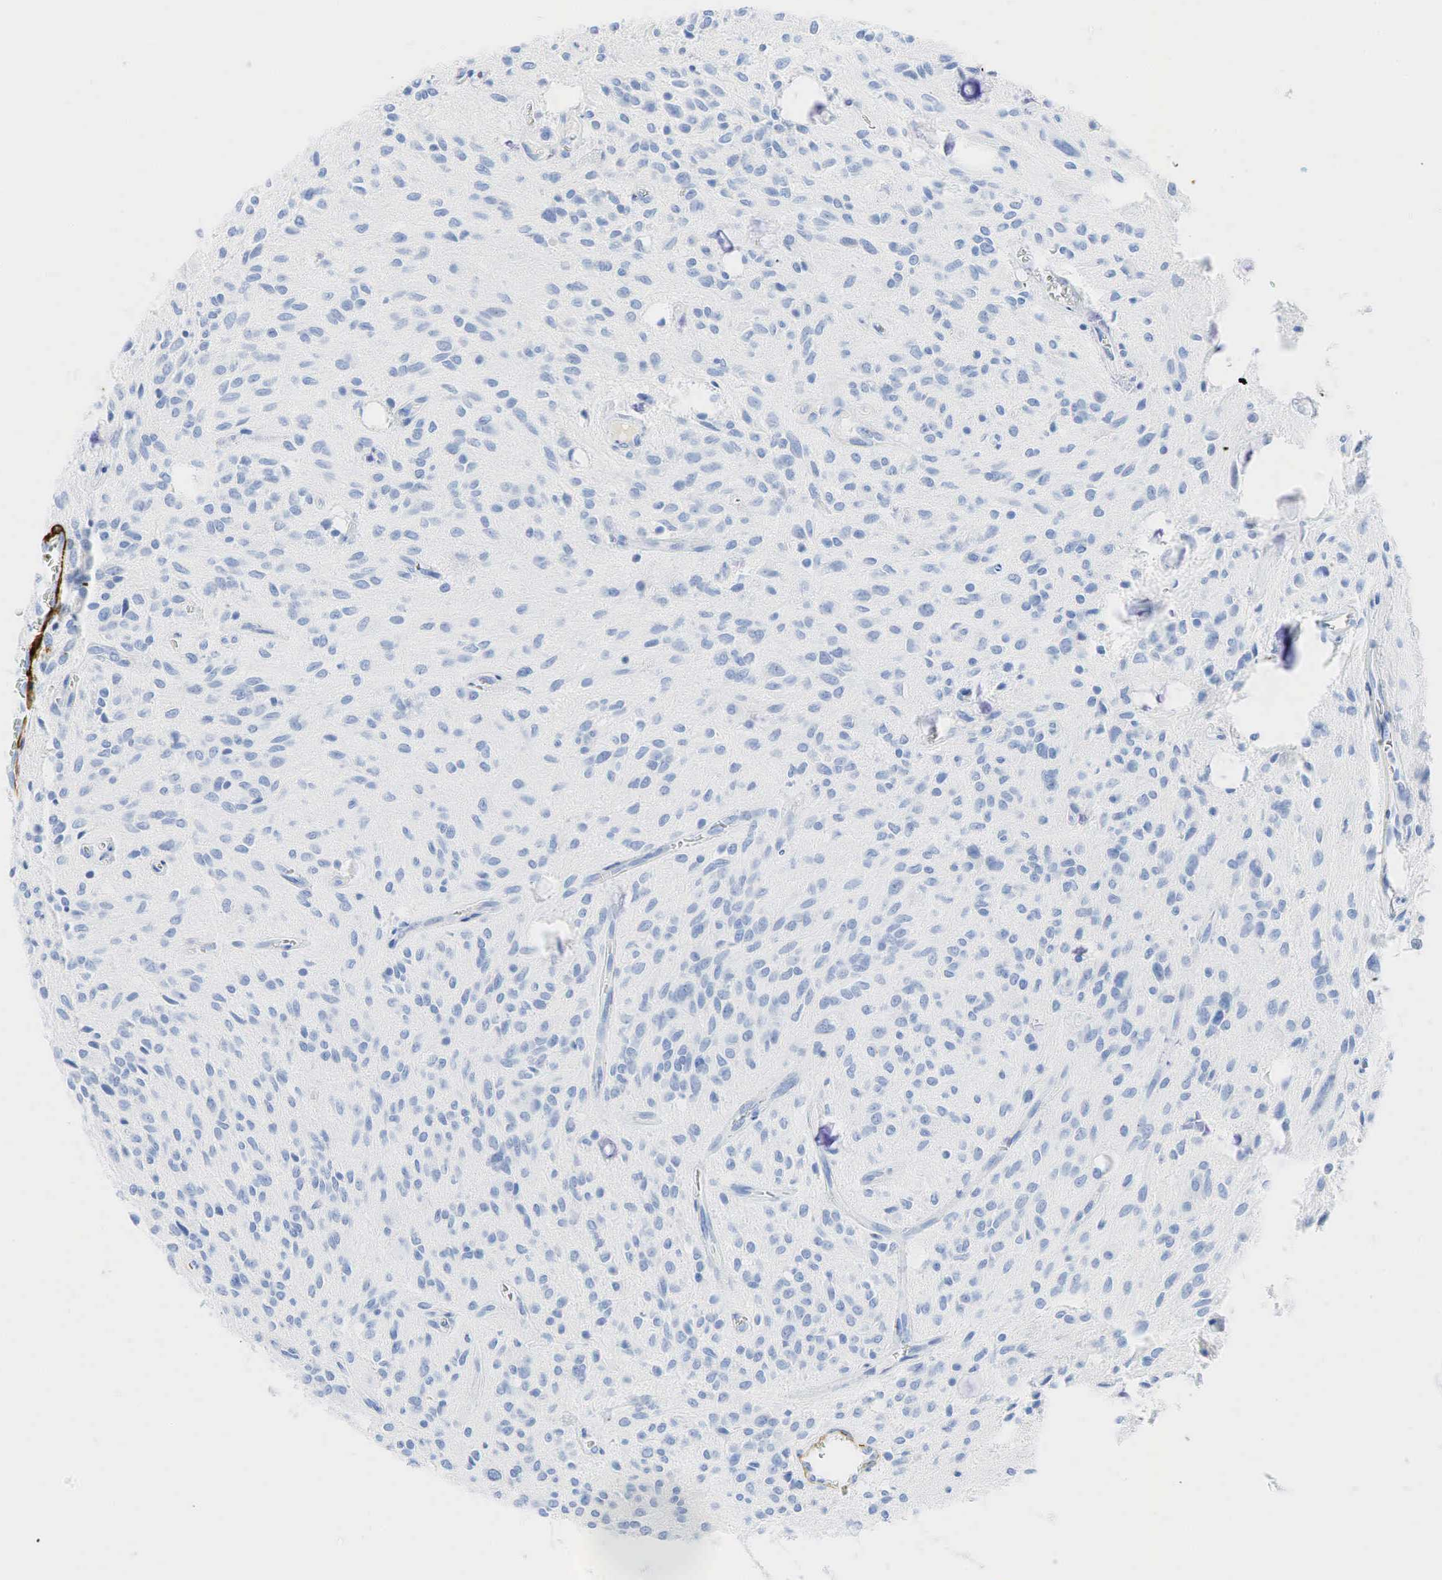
{"staining": {"intensity": "negative", "quantity": "none", "location": "none"}, "tissue": "glioma", "cell_type": "Tumor cells", "image_type": "cancer", "snomed": [{"axis": "morphology", "description": "Glioma, malignant, Low grade"}, {"axis": "topography", "description": "Brain"}], "caption": "Tumor cells show no significant protein staining in glioma.", "gene": "ACTA1", "patient": {"sex": "female", "age": 15}}